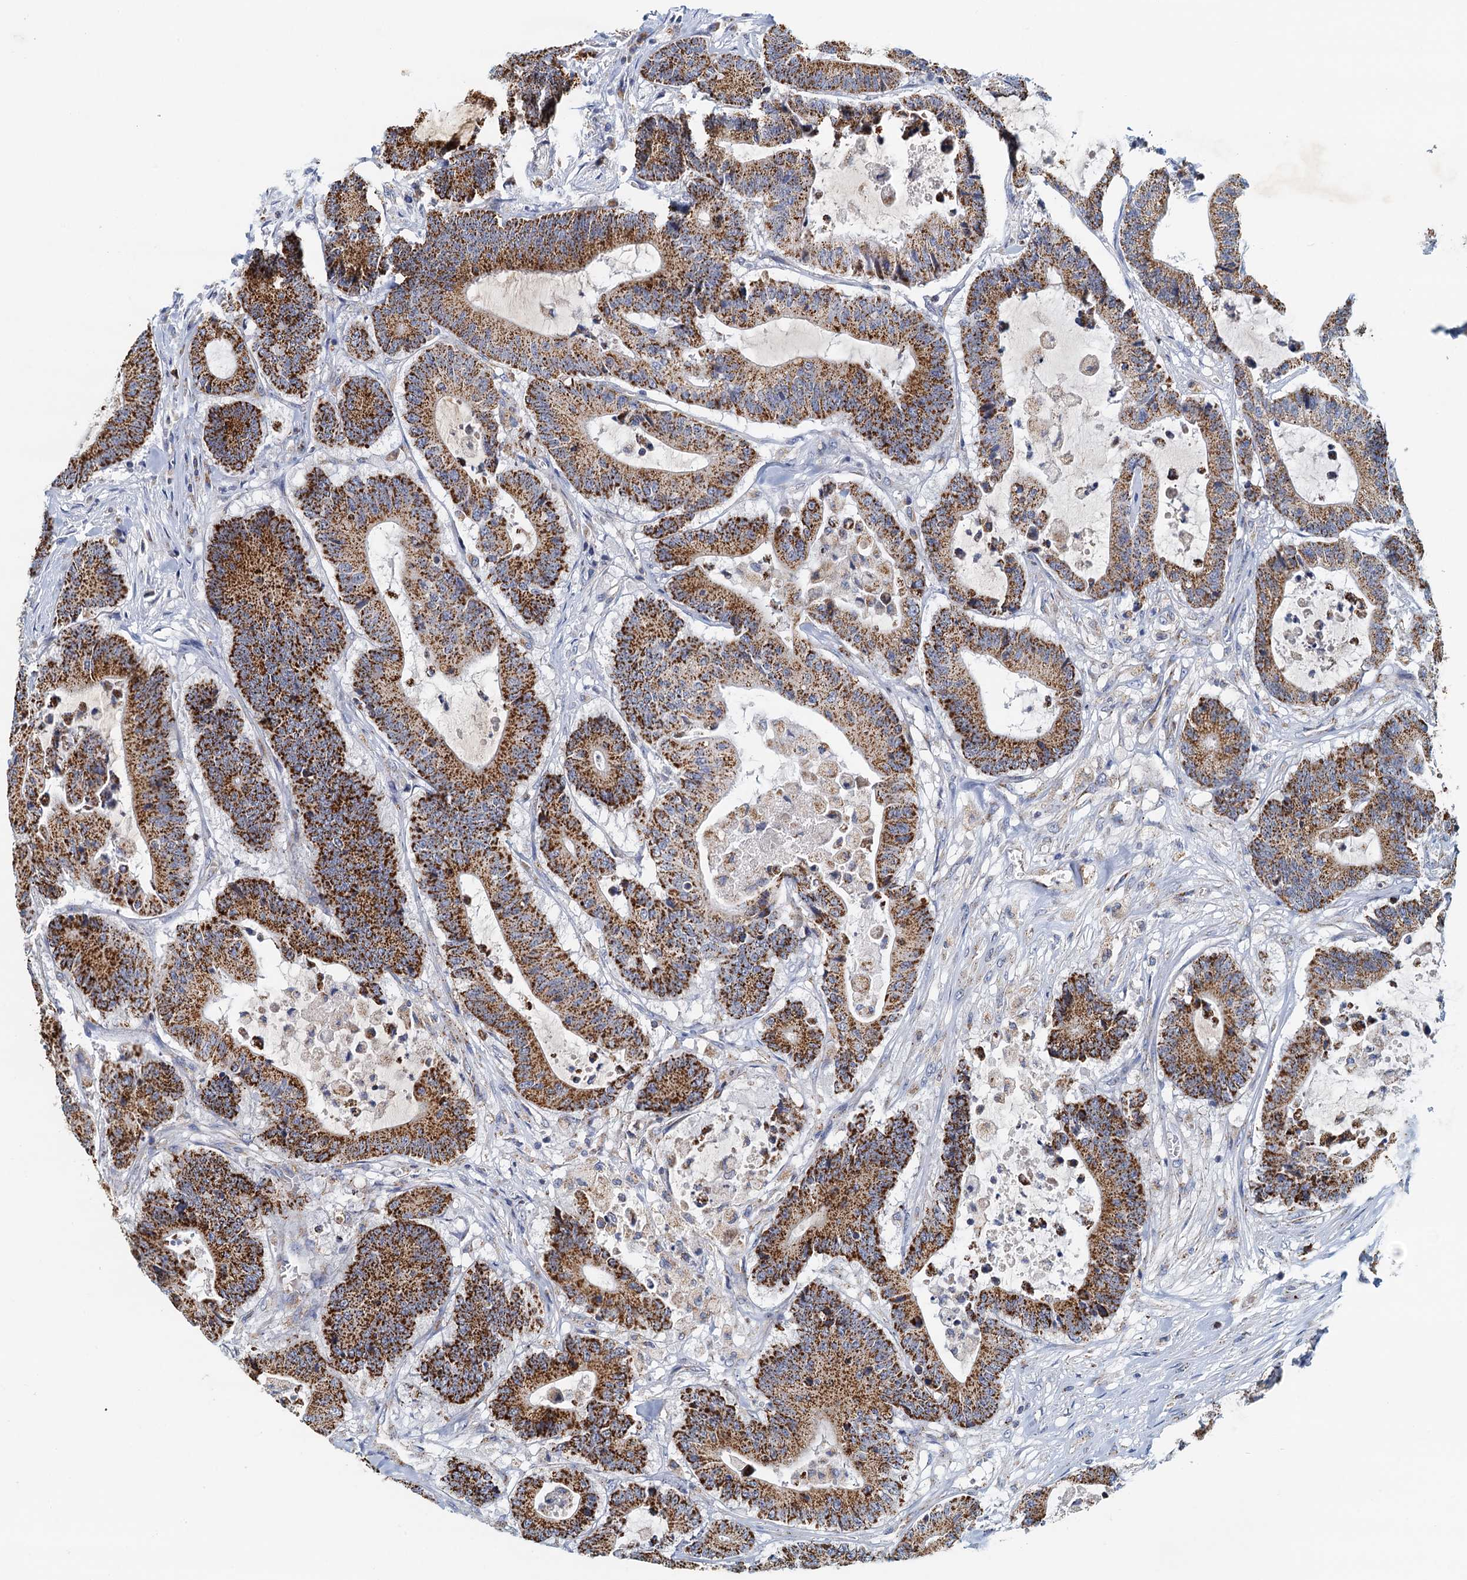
{"staining": {"intensity": "strong", "quantity": ">75%", "location": "cytoplasmic/membranous"}, "tissue": "colorectal cancer", "cell_type": "Tumor cells", "image_type": "cancer", "snomed": [{"axis": "morphology", "description": "Adenocarcinoma, NOS"}, {"axis": "topography", "description": "Colon"}], "caption": "Protein analysis of colorectal adenocarcinoma tissue demonstrates strong cytoplasmic/membranous positivity in about >75% of tumor cells. (Stains: DAB (3,3'-diaminobenzidine) in brown, nuclei in blue, Microscopy: brightfield microscopy at high magnification).", "gene": "POC1A", "patient": {"sex": "female", "age": 84}}